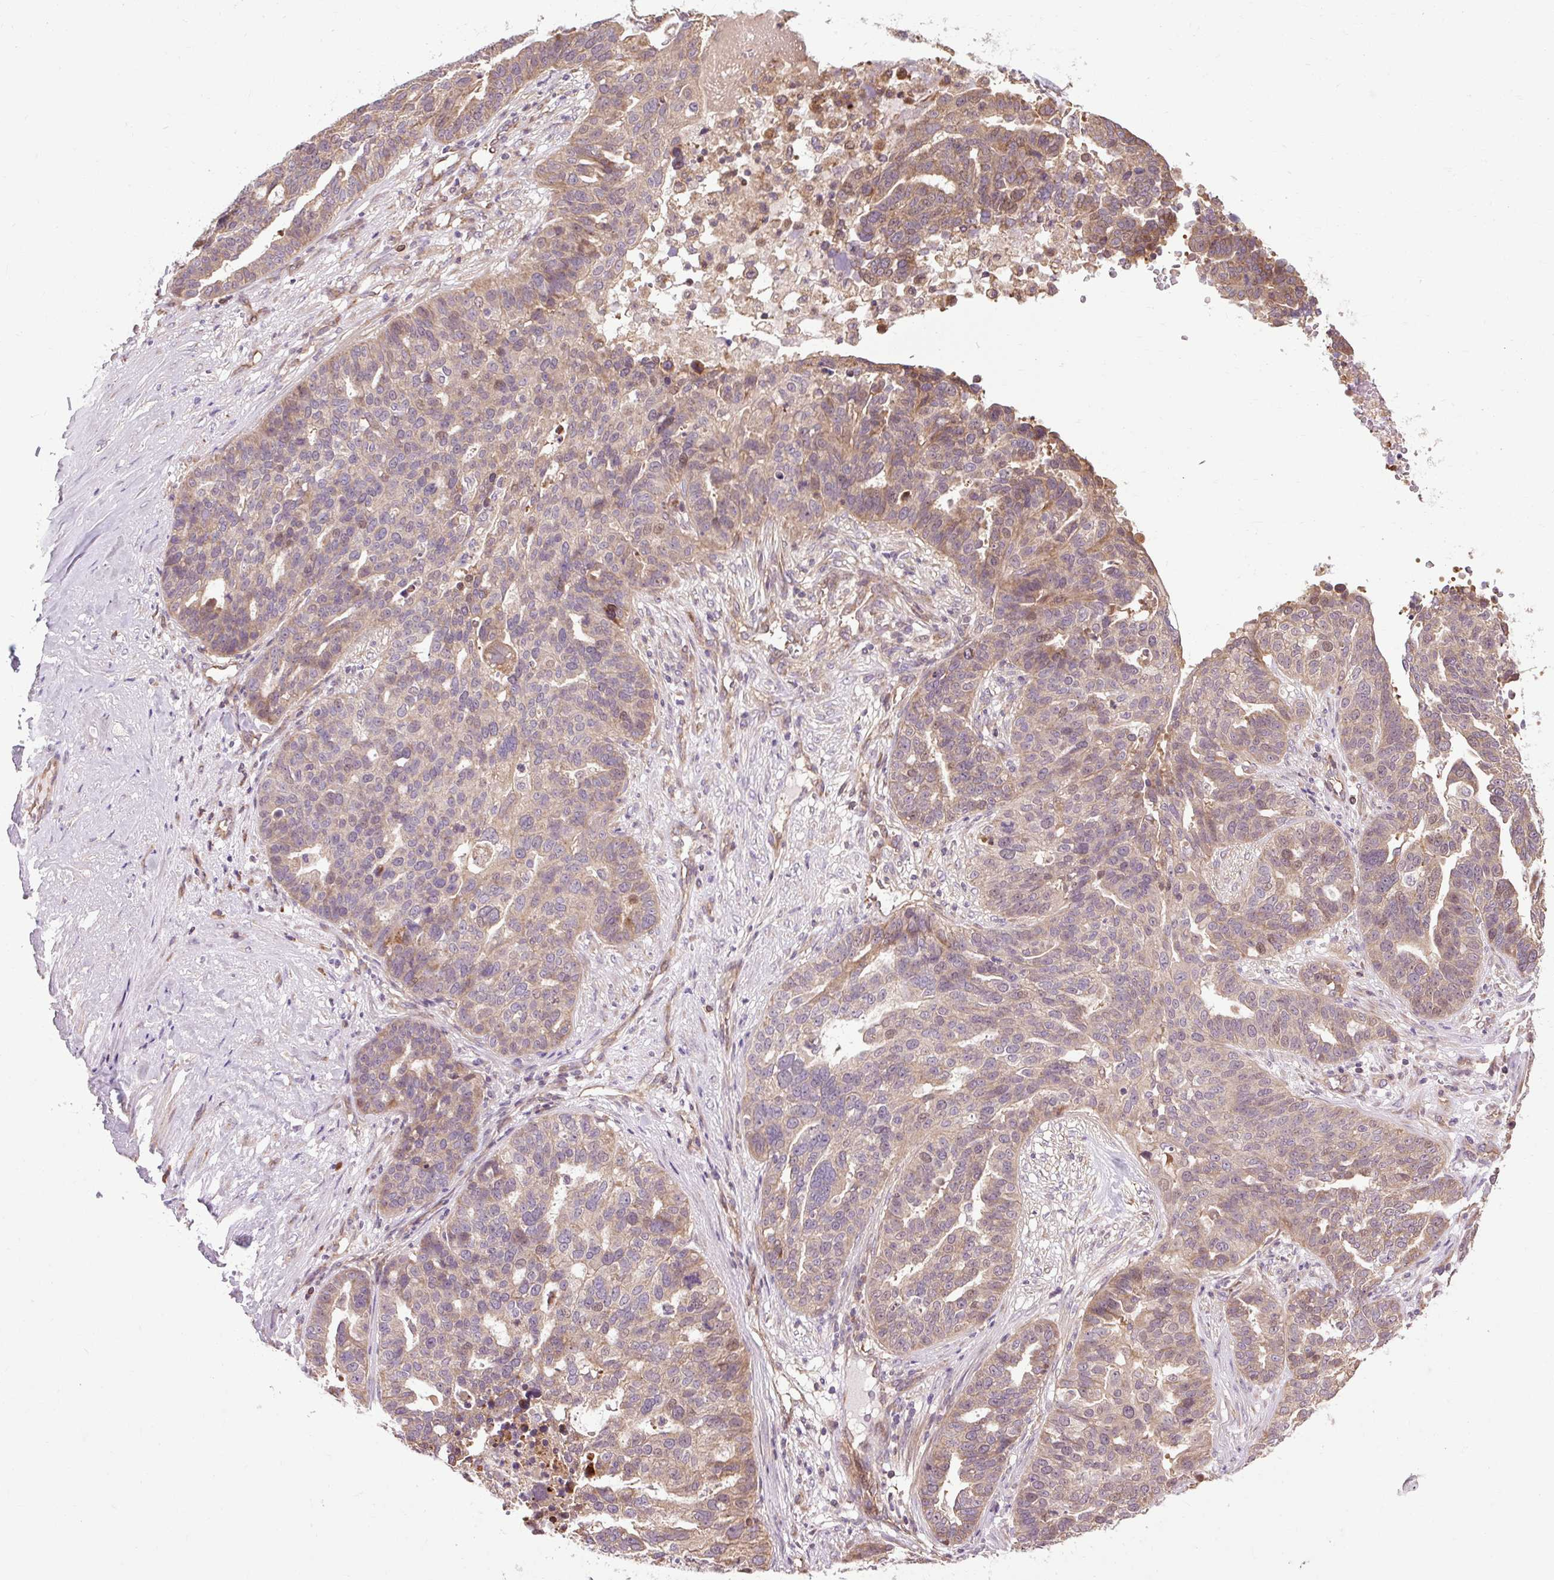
{"staining": {"intensity": "weak", "quantity": "25%-75%", "location": "cytoplasmic/membranous"}, "tissue": "ovarian cancer", "cell_type": "Tumor cells", "image_type": "cancer", "snomed": [{"axis": "morphology", "description": "Cystadenocarcinoma, serous, NOS"}, {"axis": "topography", "description": "Ovary"}], "caption": "The immunohistochemical stain highlights weak cytoplasmic/membranous positivity in tumor cells of ovarian cancer tissue. Nuclei are stained in blue.", "gene": "FLRT1", "patient": {"sex": "female", "age": 59}}